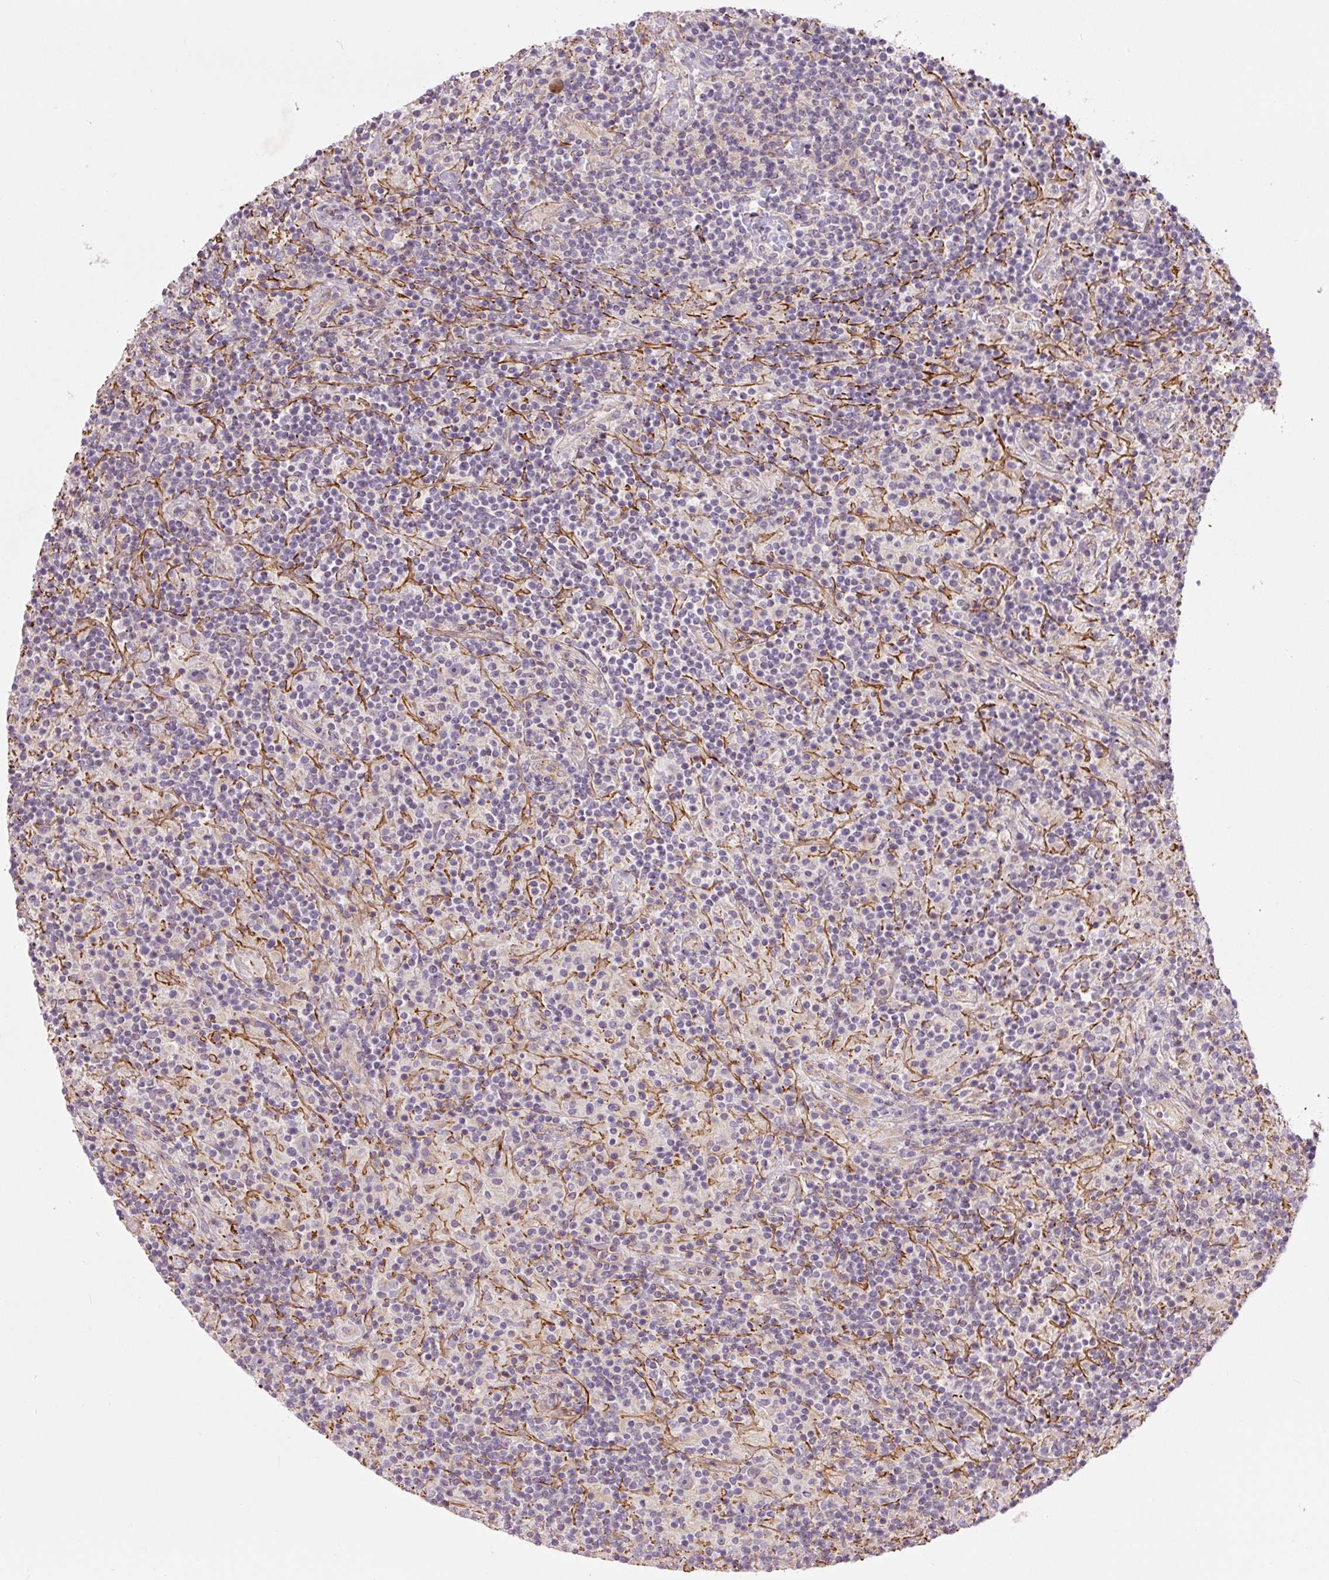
{"staining": {"intensity": "negative", "quantity": "none", "location": "none"}, "tissue": "lymphoma", "cell_type": "Tumor cells", "image_type": "cancer", "snomed": [{"axis": "morphology", "description": "Hodgkin's disease, NOS"}, {"axis": "topography", "description": "Lymph node"}], "caption": "Immunohistochemistry micrograph of human Hodgkin's disease stained for a protein (brown), which reveals no staining in tumor cells.", "gene": "CCNI2", "patient": {"sex": "male", "age": 70}}